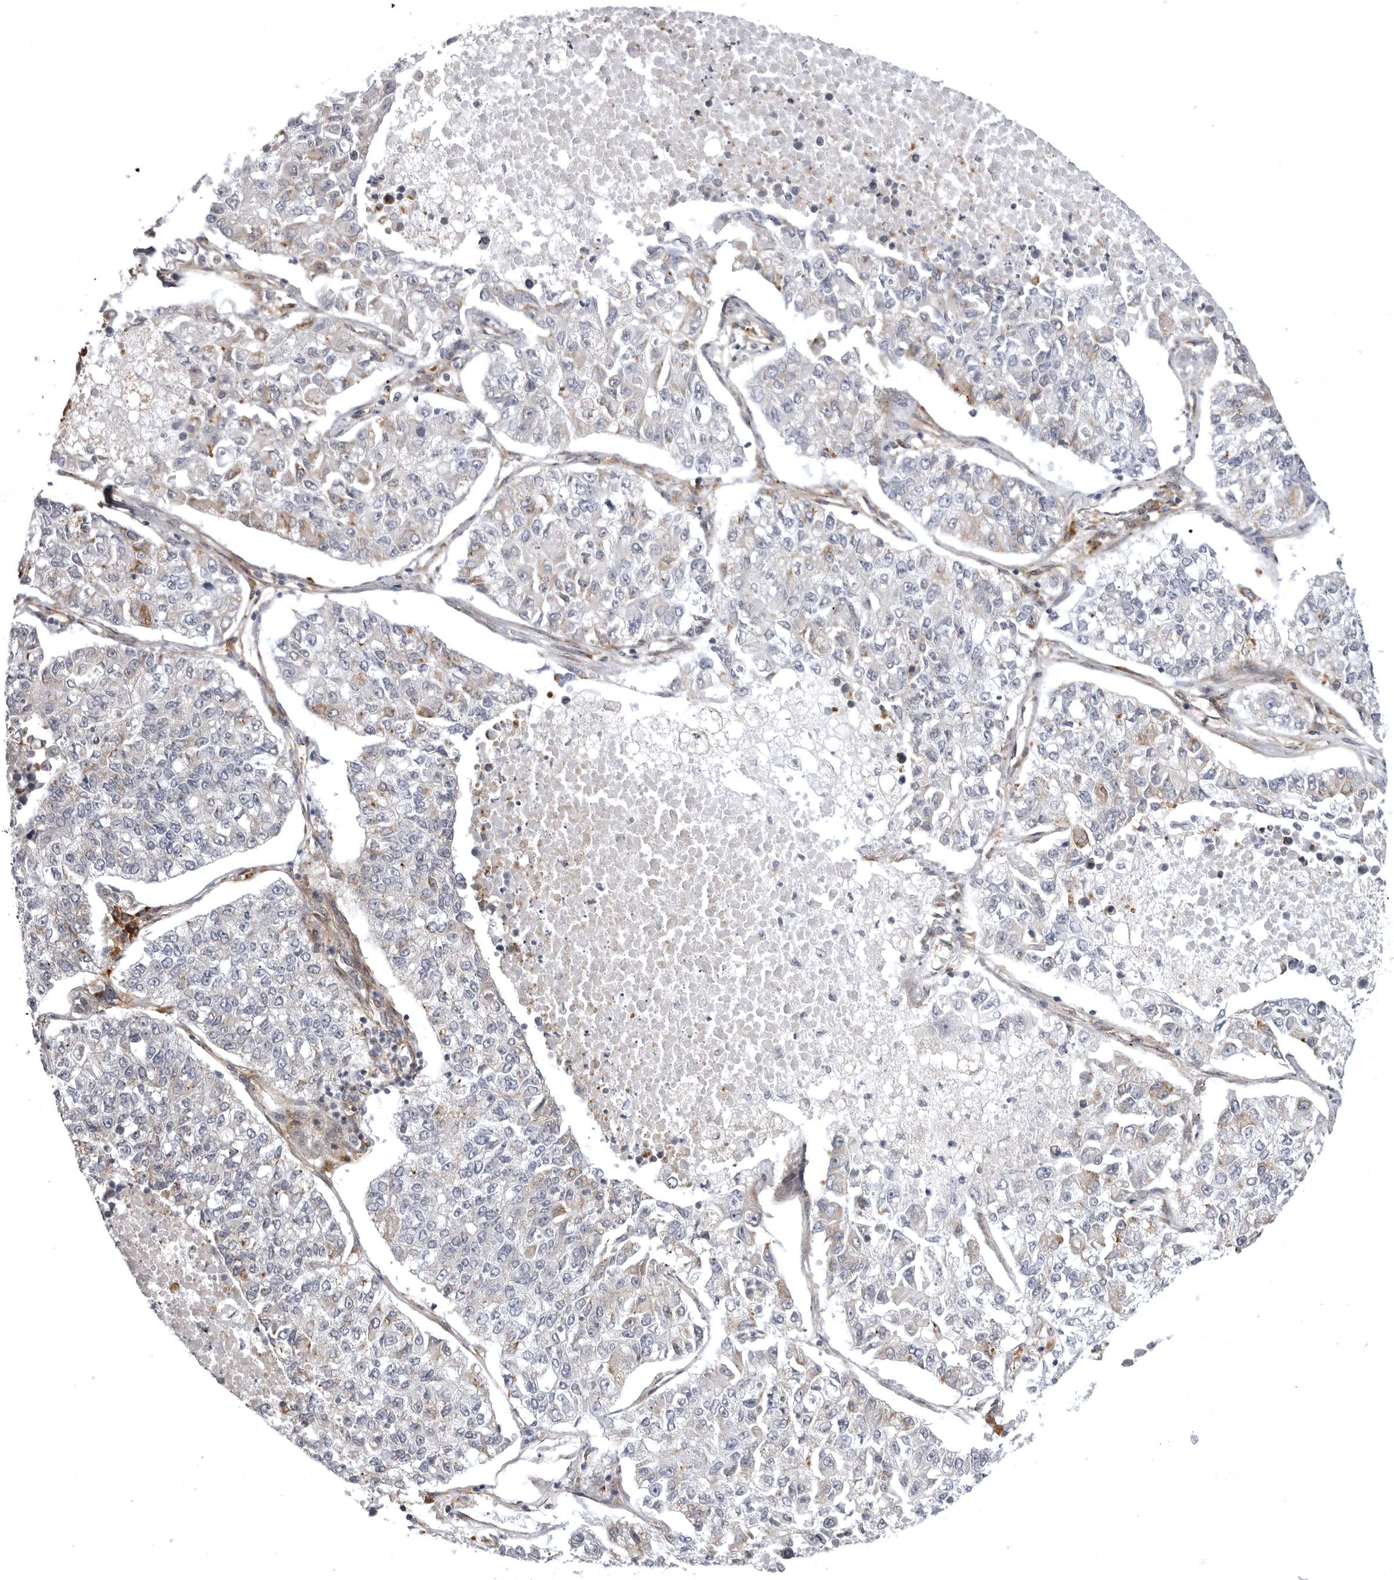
{"staining": {"intensity": "negative", "quantity": "none", "location": "none"}, "tissue": "lung cancer", "cell_type": "Tumor cells", "image_type": "cancer", "snomed": [{"axis": "morphology", "description": "Adenocarcinoma, NOS"}, {"axis": "topography", "description": "Lung"}], "caption": "Immunohistochemistry of human lung adenocarcinoma shows no expression in tumor cells.", "gene": "ARL5A", "patient": {"sex": "male", "age": 49}}